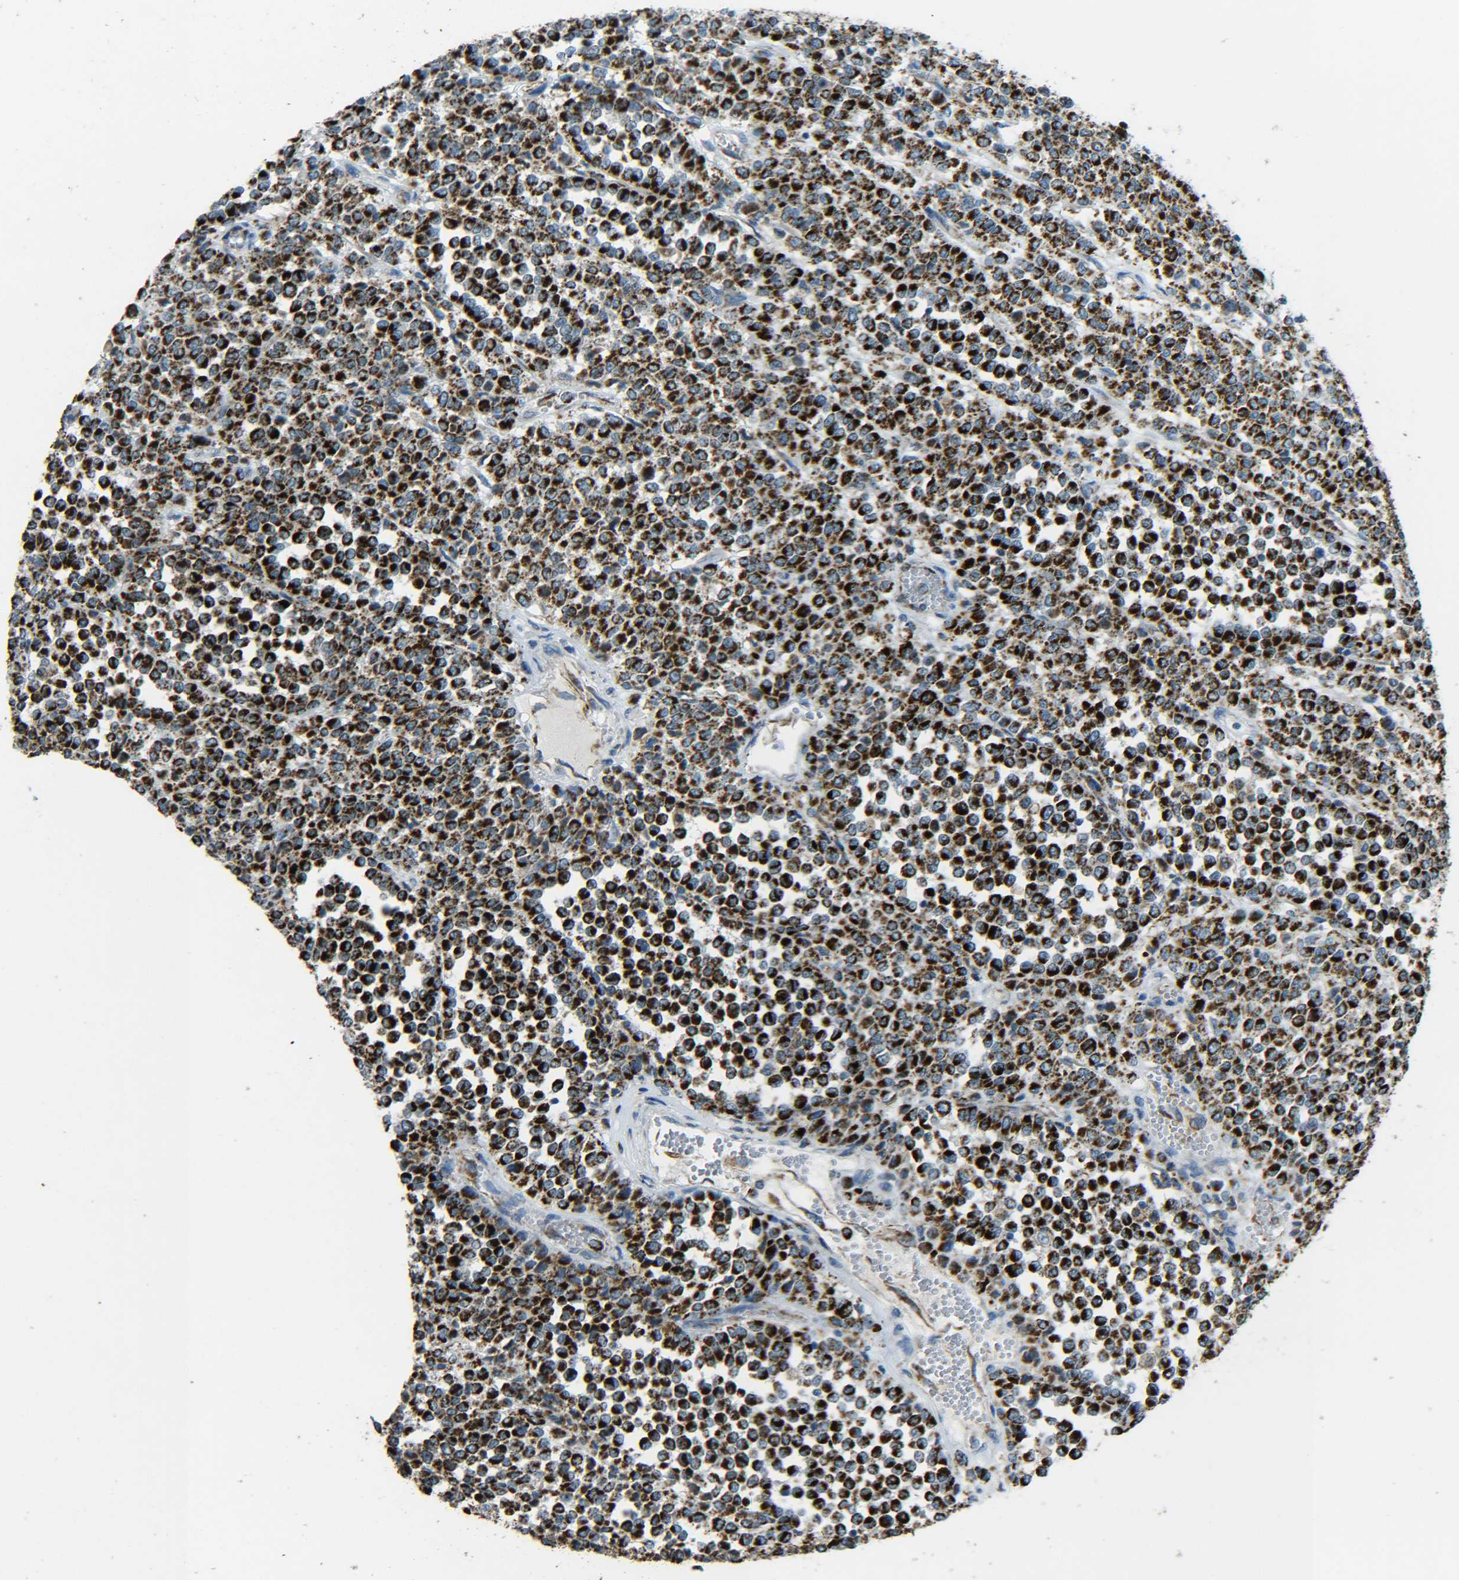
{"staining": {"intensity": "strong", "quantity": ">75%", "location": "cytoplasmic/membranous"}, "tissue": "melanoma", "cell_type": "Tumor cells", "image_type": "cancer", "snomed": [{"axis": "morphology", "description": "Malignant melanoma, Metastatic site"}, {"axis": "topography", "description": "Pancreas"}], "caption": "Immunohistochemical staining of human melanoma exhibits high levels of strong cytoplasmic/membranous positivity in about >75% of tumor cells.", "gene": "CYB5R1", "patient": {"sex": "female", "age": 30}}